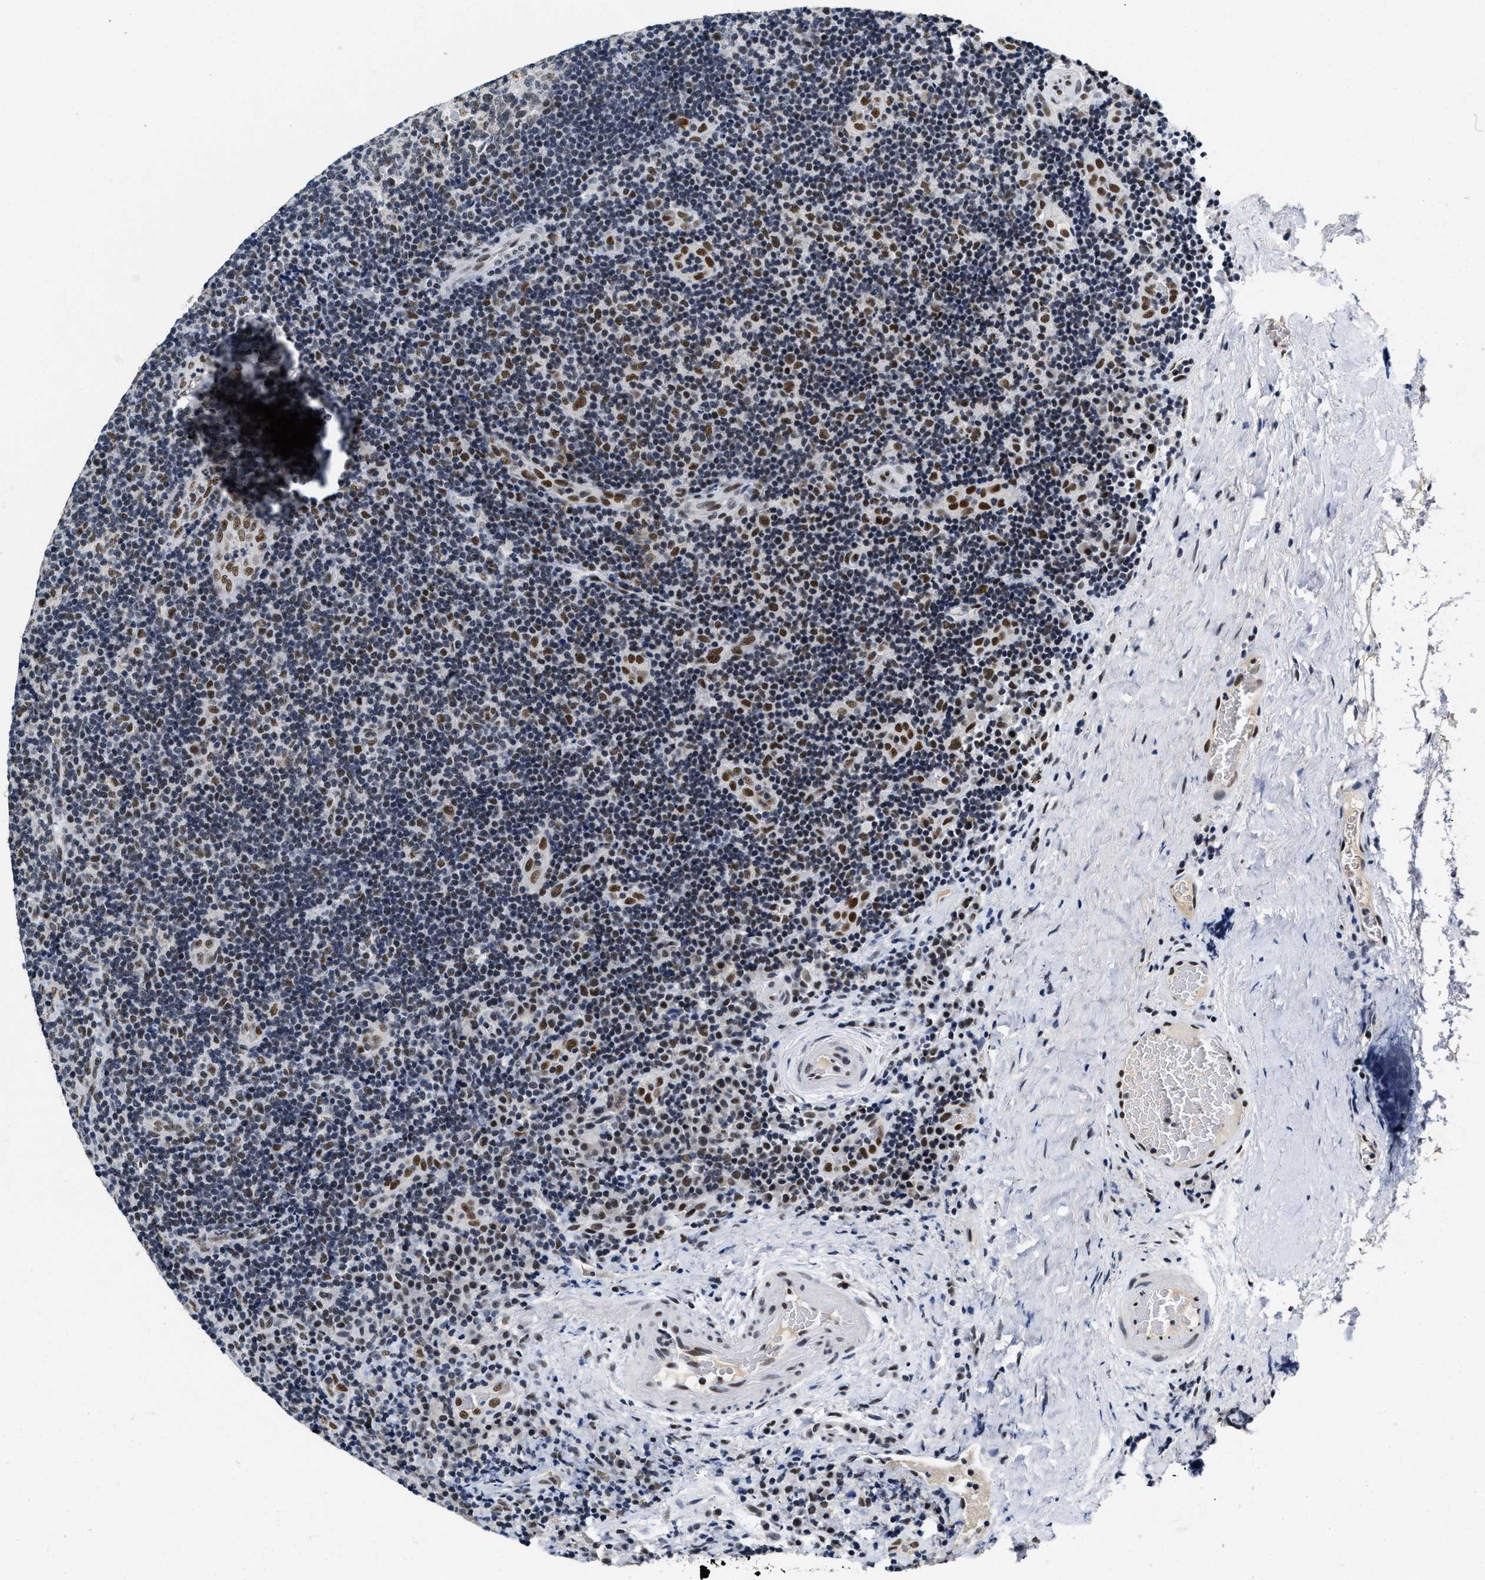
{"staining": {"intensity": "moderate", "quantity": "<25%", "location": "nuclear"}, "tissue": "lymphoma", "cell_type": "Tumor cells", "image_type": "cancer", "snomed": [{"axis": "morphology", "description": "Malignant lymphoma, non-Hodgkin's type, High grade"}, {"axis": "topography", "description": "Tonsil"}], "caption": "High-magnification brightfield microscopy of high-grade malignant lymphoma, non-Hodgkin's type stained with DAB (brown) and counterstained with hematoxylin (blue). tumor cells exhibit moderate nuclear expression is appreciated in about<25% of cells.", "gene": "INIP", "patient": {"sex": "female", "age": 36}}